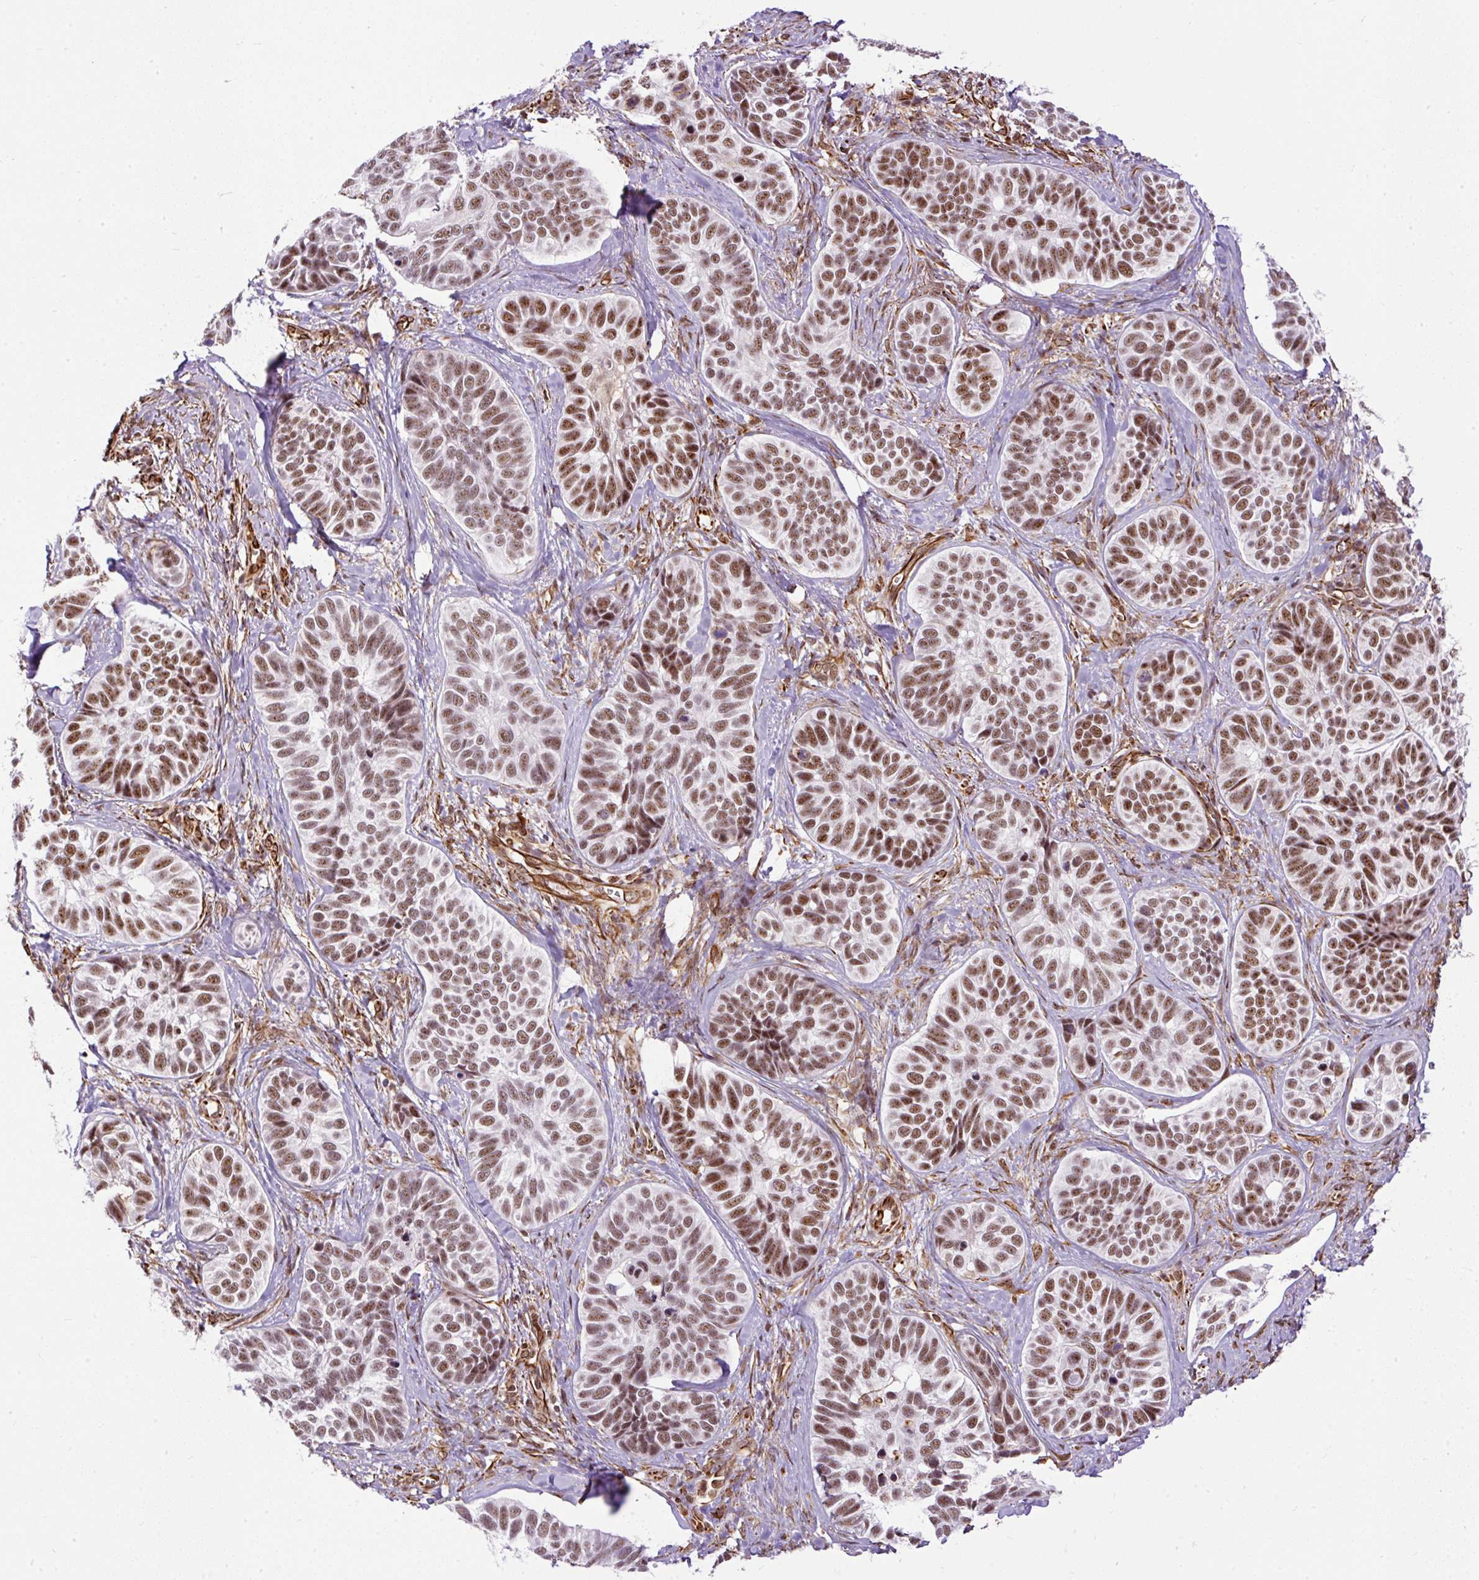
{"staining": {"intensity": "moderate", "quantity": ">75%", "location": "nuclear"}, "tissue": "skin cancer", "cell_type": "Tumor cells", "image_type": "cancer", "snomed": [{"axis": "morphology", "description": "Basal cell carcinoma"}, {"axis": "topography", "description": "Skin"}], "caption": "A brown stain highlights moderate nuclear positivity of a protein in skin cancer tumor cells.", "gene": "LUC7L2", "patient": {"sex": "male", "age": 62}}